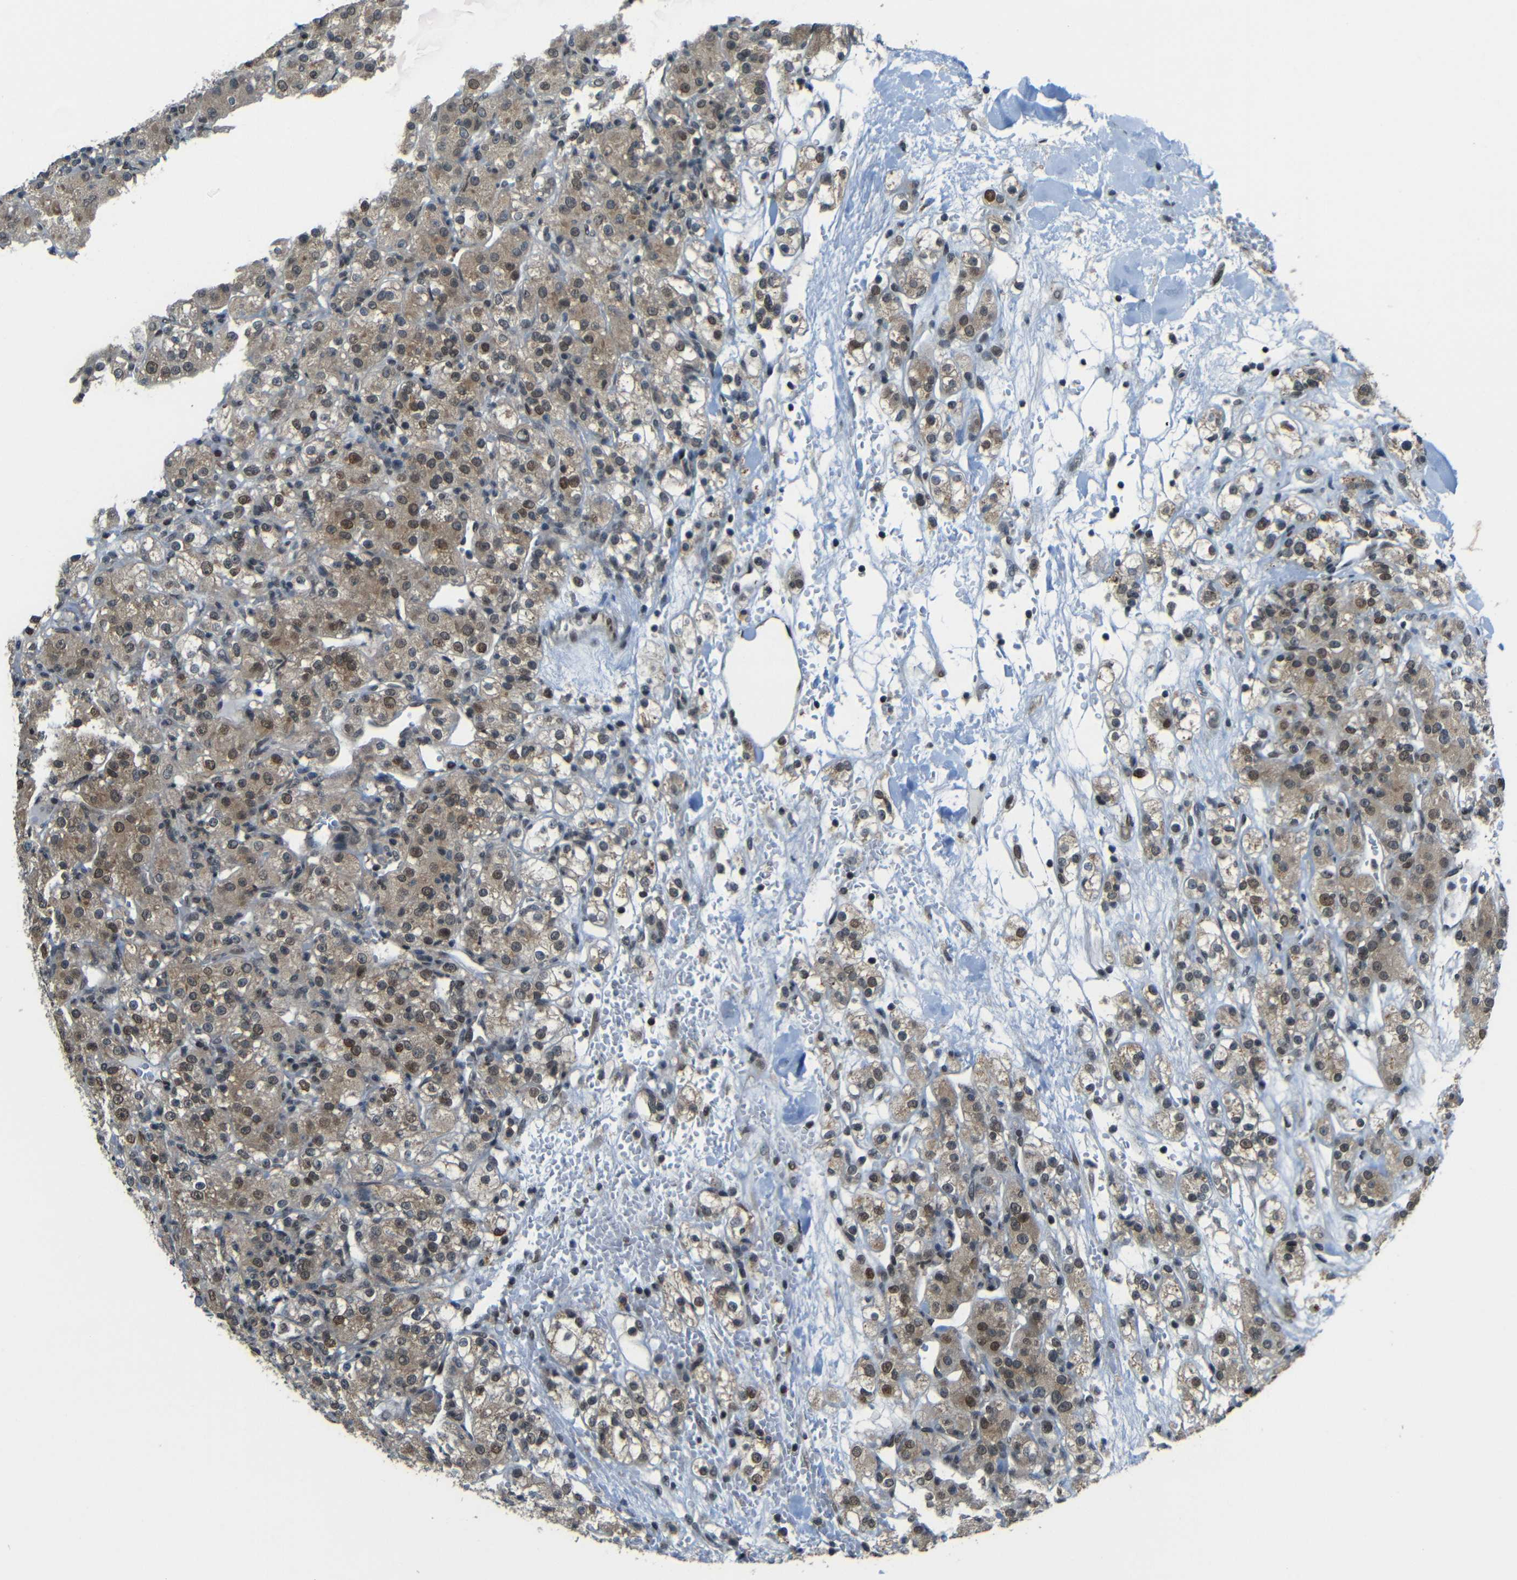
{"staining": {"intensity": "moderate", "quantity": ">75%", "location": "cytoplasmic/membranous,nuclear"}, "tissue": "renal cancer", "cell_type": "Tumor cells", "image_type": "cancer", "snomed": [{"axis": "morphology", "description": "Normal tissue, NOS"}, {"axis": "morphology", "description": "Adenocarcinoma, NOS"}, {"axis": "topography", "description": "Kidney"}], "caption": "The histopathology image displays a brown stain indicating the presence of a protein in the cytoplasmic/membranous and nuclear of tumor cells in renal cancer (adenocarcinoma).", "gene": "PSIP1", "patient": {"sex": "male", "age": 61}}